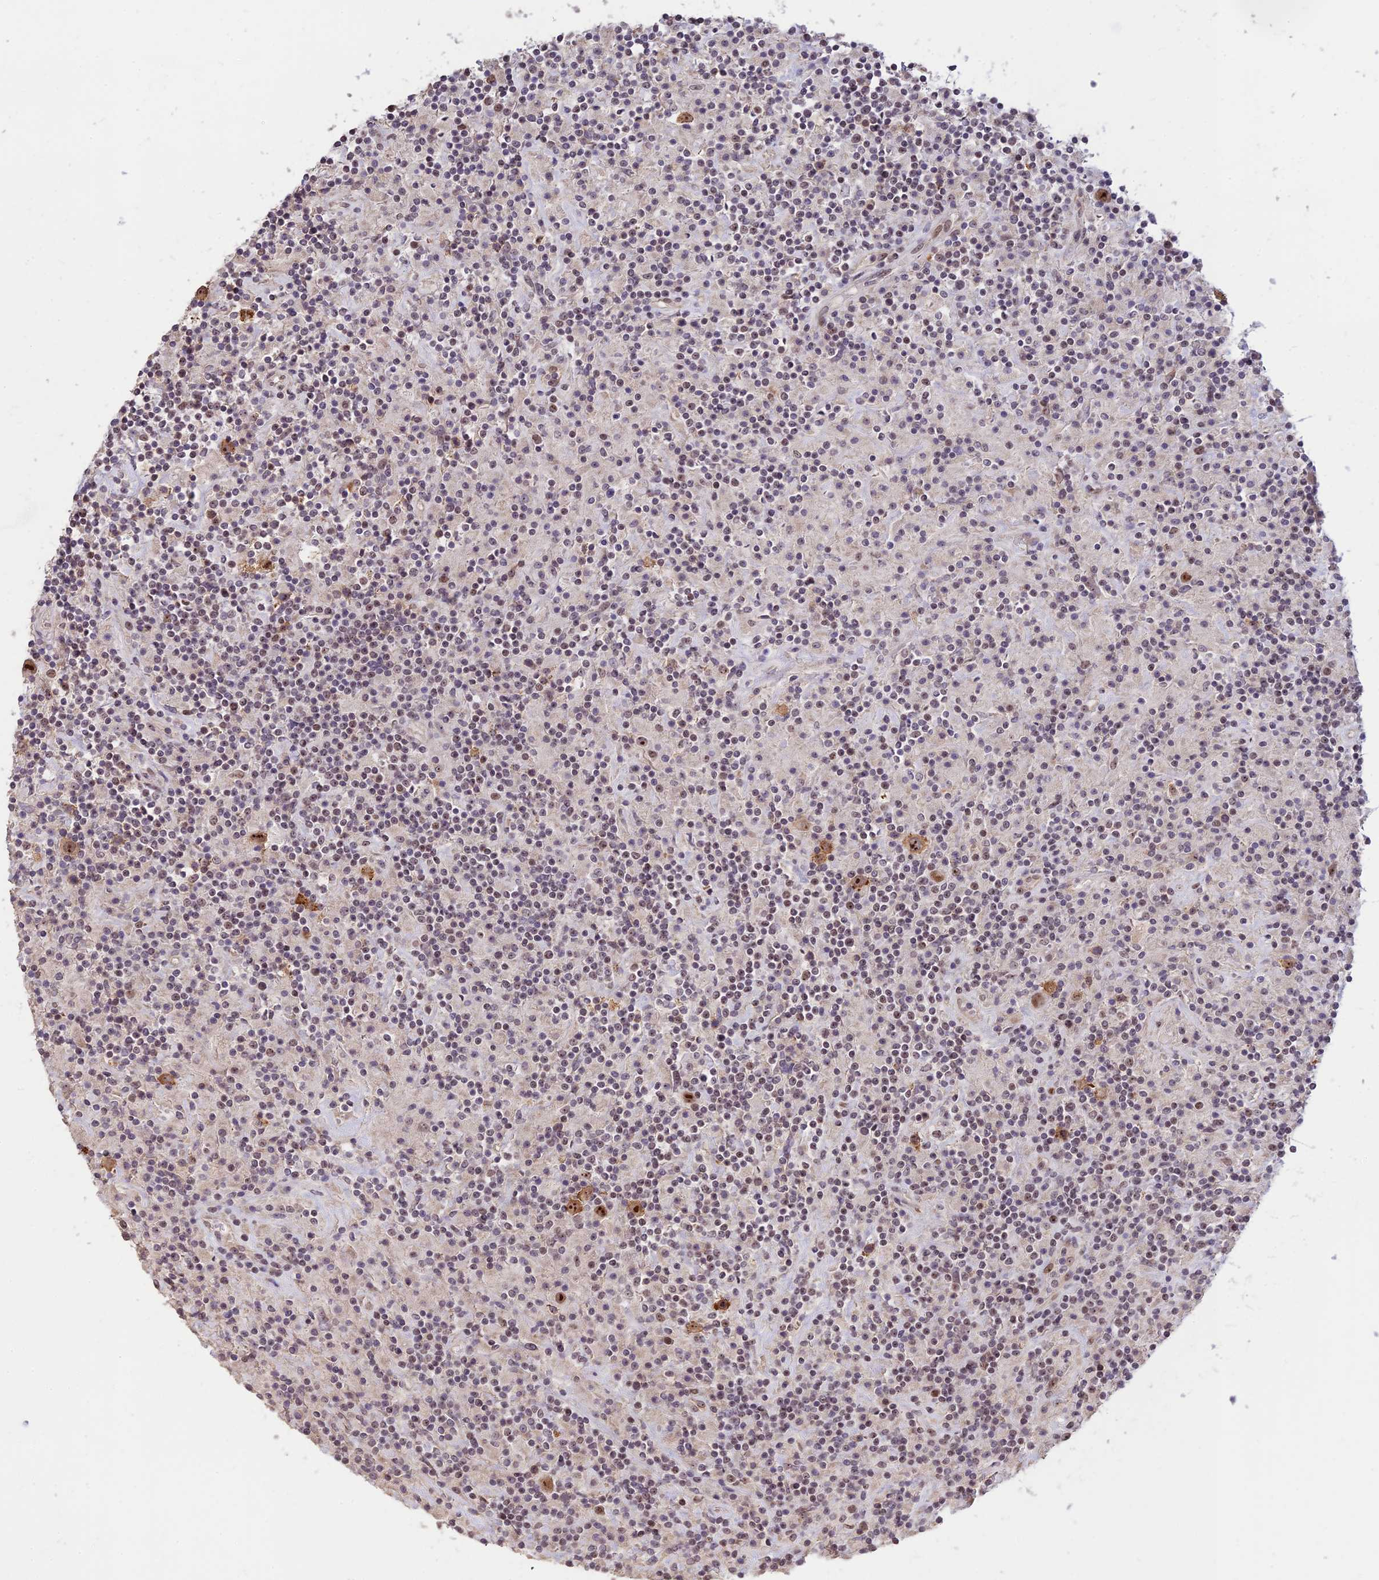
{"staining": {"intensity": "strong", "quantity": ">75%", "location": "cytoplasmic/membranous,nuclear"}, "tissue": "lymphoma", "cell_type": "Tumor cells", "image_type": "cancer", "snomed": [{"axis": "morphology", "description": "Hodgkin's disease, NOS"}, {"axis": "topography", "description": "Lymph node"}], "caption": "Immunohistochemical staining of Hodgkin's disease reveals high levels of strong cytoplasmic/membranous and nuclear protein staining in approximately >75% of tumor cells. Nuclei are stained in blue.", "gene": "POLR1G", "patient": {"sex": "male", "age": 70}}